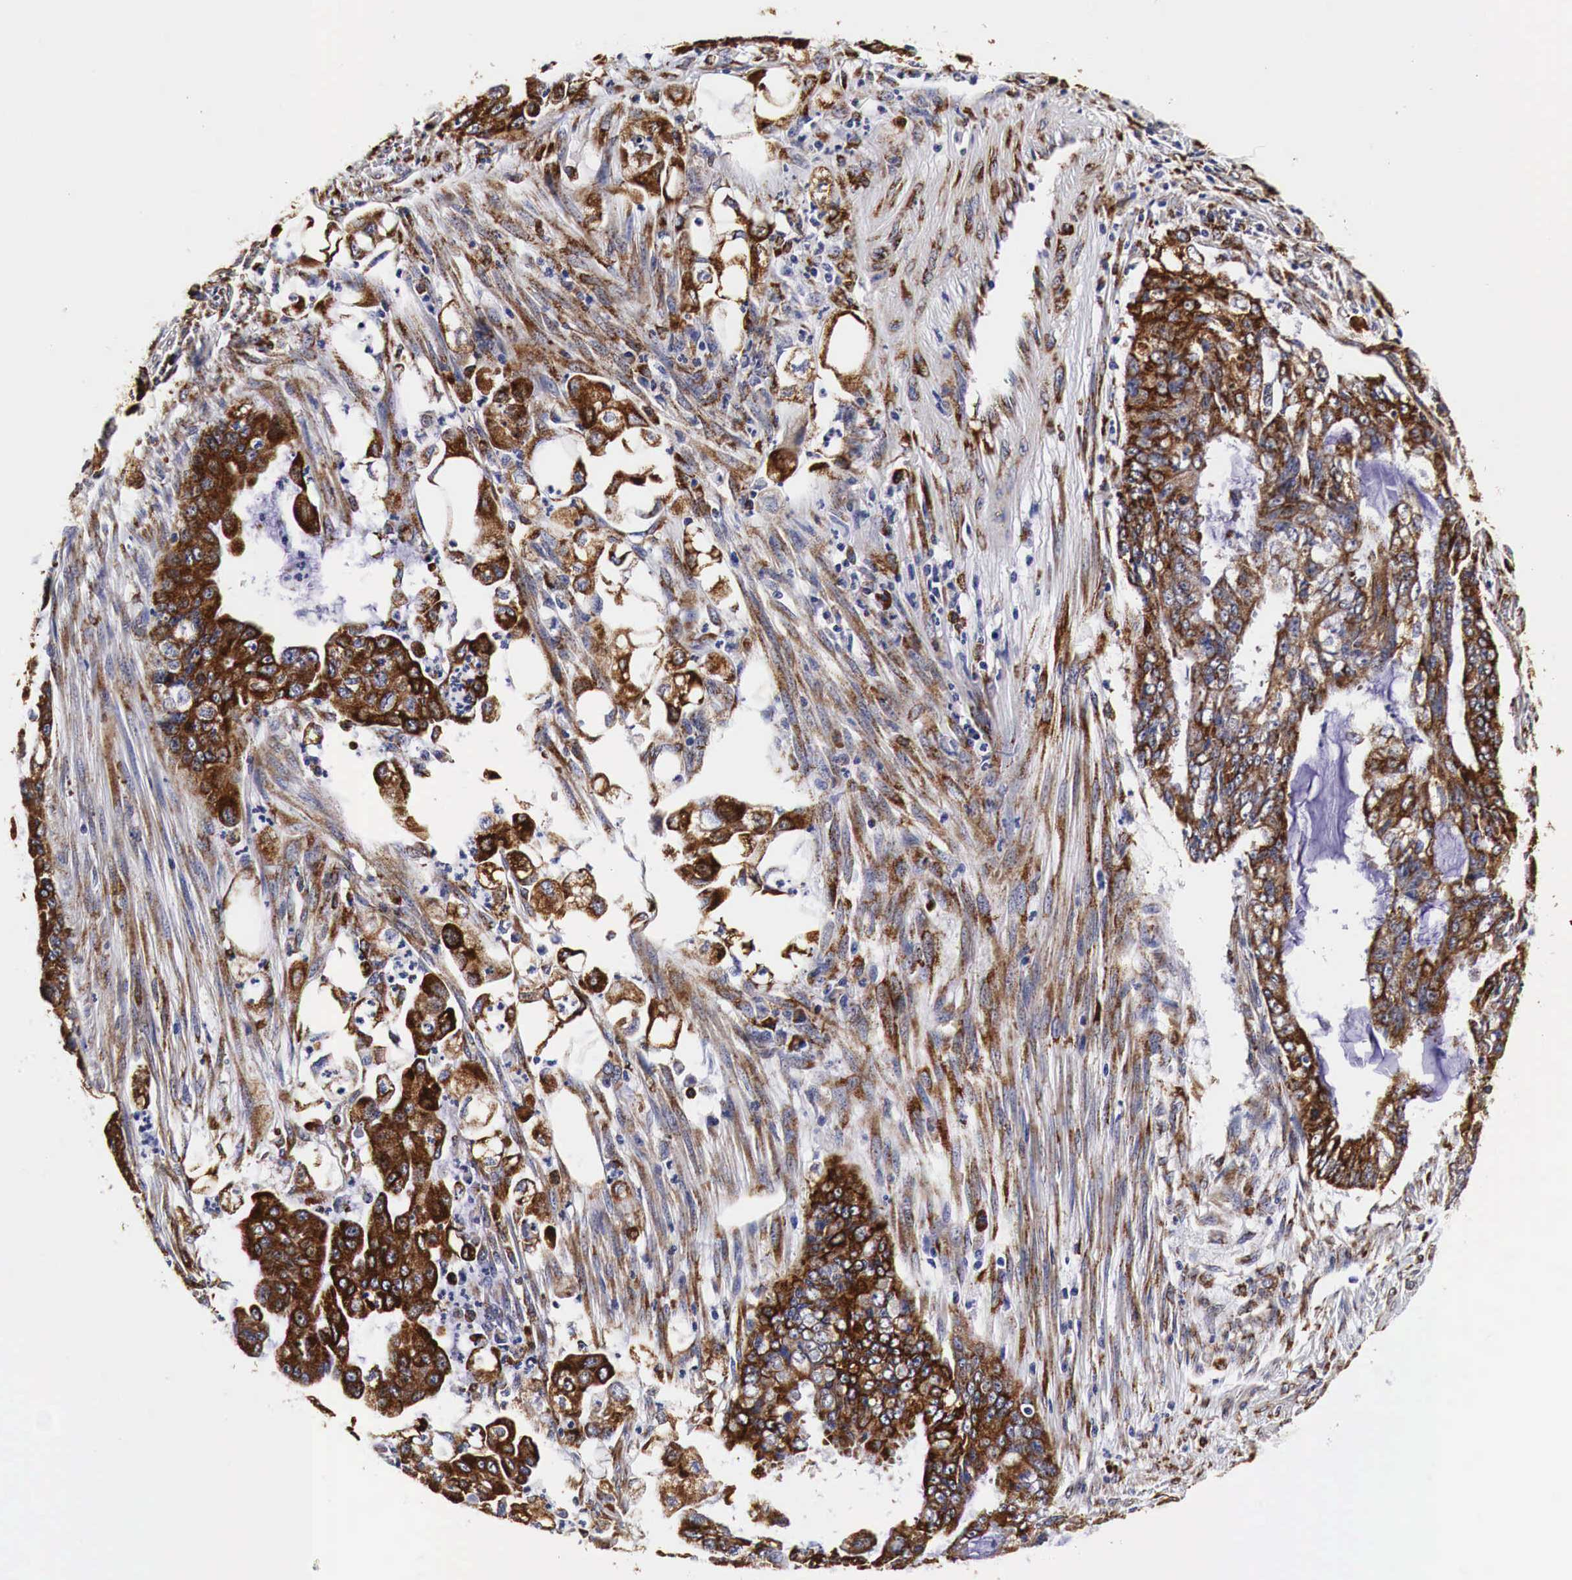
{"staining": {"intensity": "strong", "quantity": ">75%", "location": "cytoplasmic/membranous"}, "tissue": "endometrial cancer", "cell_type": "Tumor cells", "image_type": "cancer", "snomed": [{"axis": "morphology", "description": "Adenocarcinoma, NOS"}, {"axis": "topography", "description": "Endometrium"}], "caption": "DAB (3,3'-diaminobenzidine) immunohistochemical staining of human endometrial cancer (adenocarcinoma) demonstrates strong cytoplasmic/membranous protein positivity in about >75% of tumor cells.", "gene": "CKAP4", "patient": {"sex": "female", "age": 75}}